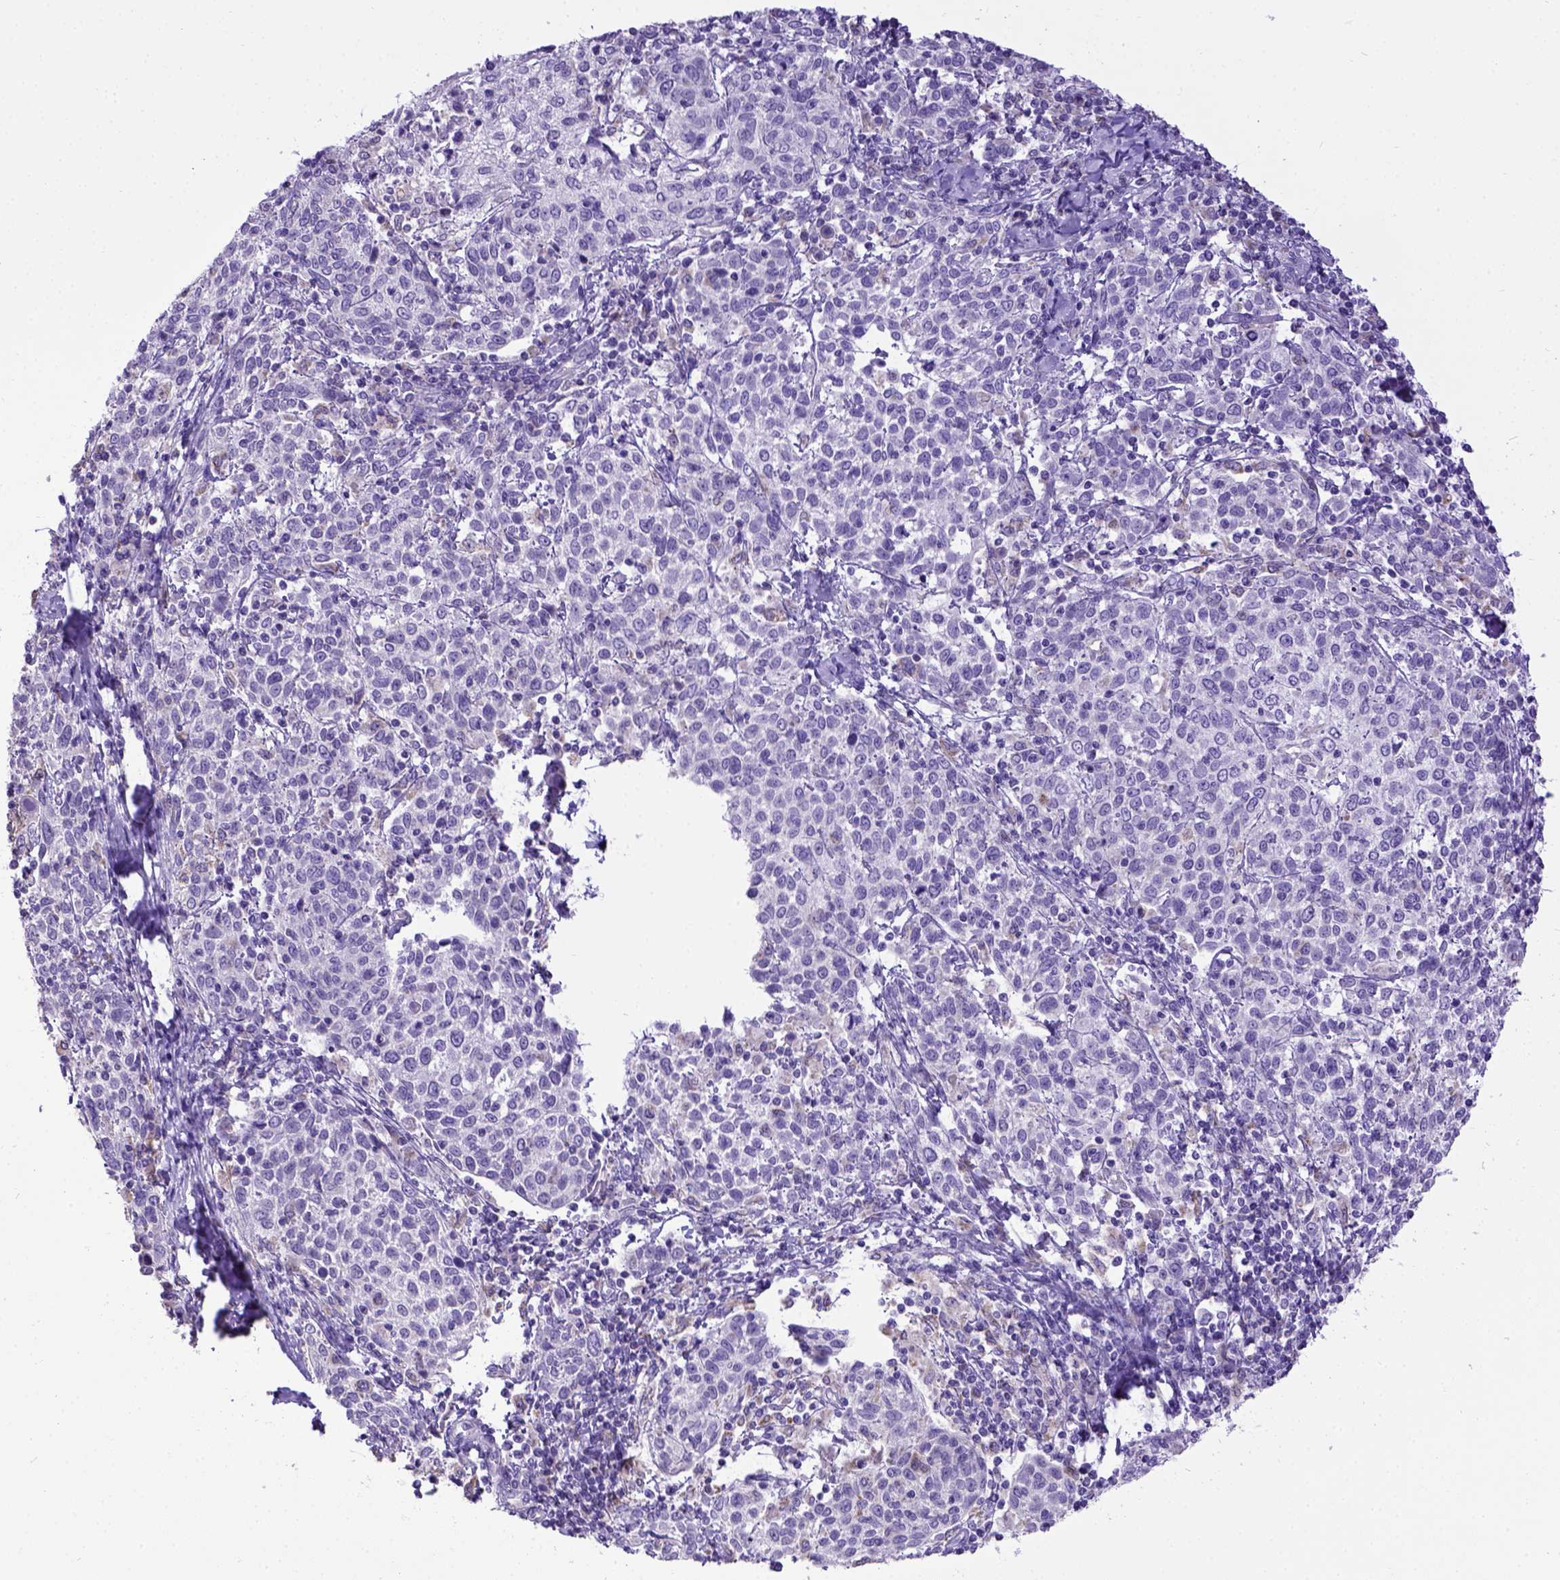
{"staining": {"intensity": "negative", "quantity": "none", "location": "none"}, "tissue": "cervical cancer", "cell_type": "Tumor cells", "image_type": "cancer", "snomed": [{"axis": "morphology", "description": "Squamous cell carcinoma, NOS"}, {"axis": "topography", "description": "Cervix"}], "caption": "High magnification brightfield microscopy of cervical cancer (squamous cell carcinoma) stained with DAB (brown) and counterstained with hematoxylin (blue): tumor cells show no significant positivity.", "gene": "SPEF1", "patient": {"sex": "female", "age": 61}}